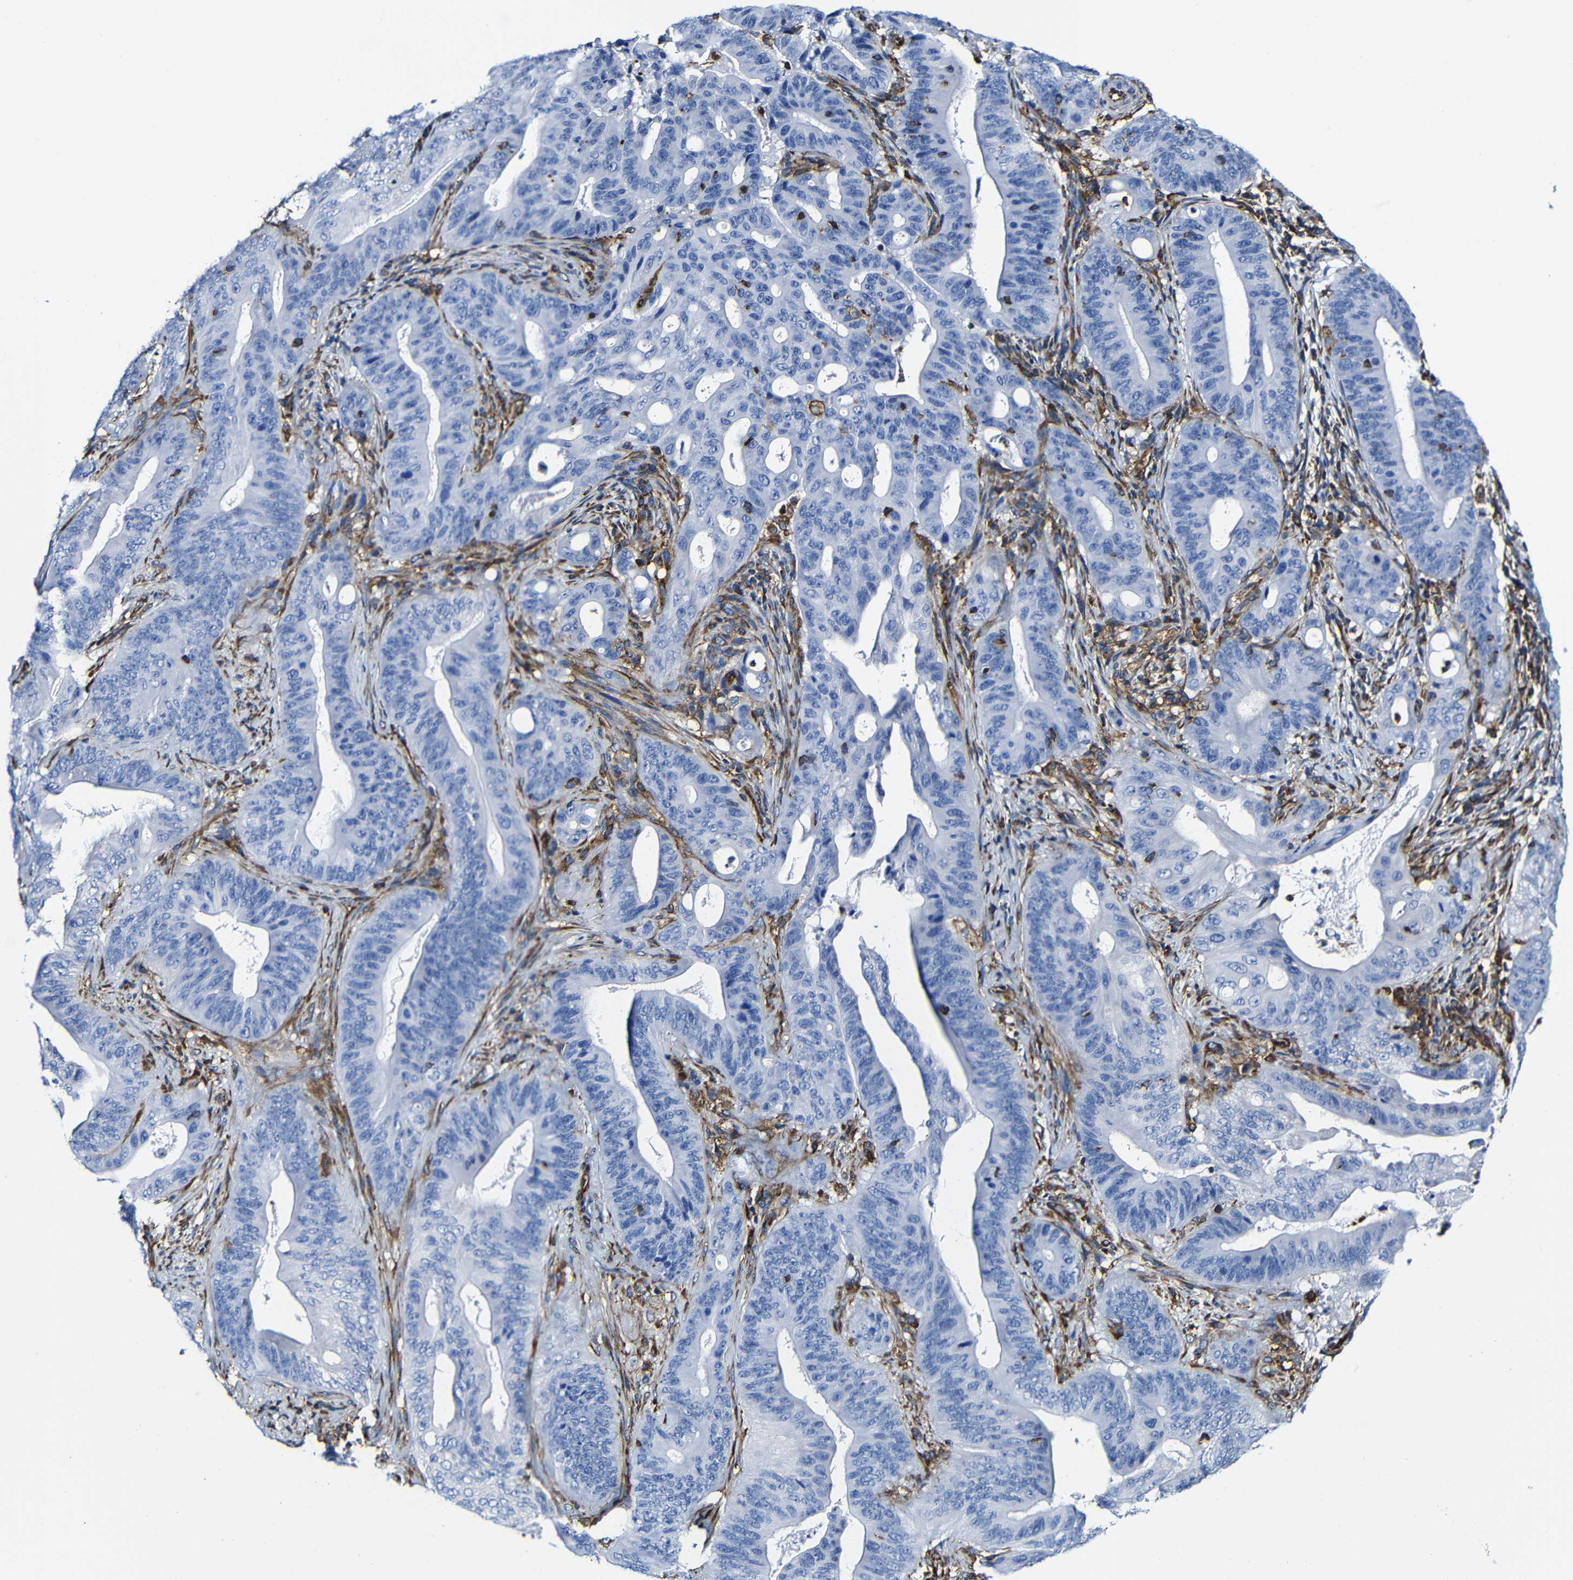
{"staining": {"intensity": "negative", "quantity": "none", "location": "none"}, "tissue": "pancreatic cancer", "cell_type": "Tumor cells", "image_type": "cancer", "snomed": [{"axis": "morphology", "description": "Normal tissue, NOS"}, {"axis": "topography", "description": "Lymph node"}], "caption": "The micrograph shows no staining of tumor cells in pancreatic cancer.", "gene": "MSN", "patient": {"sex": "male", "age": 62}}